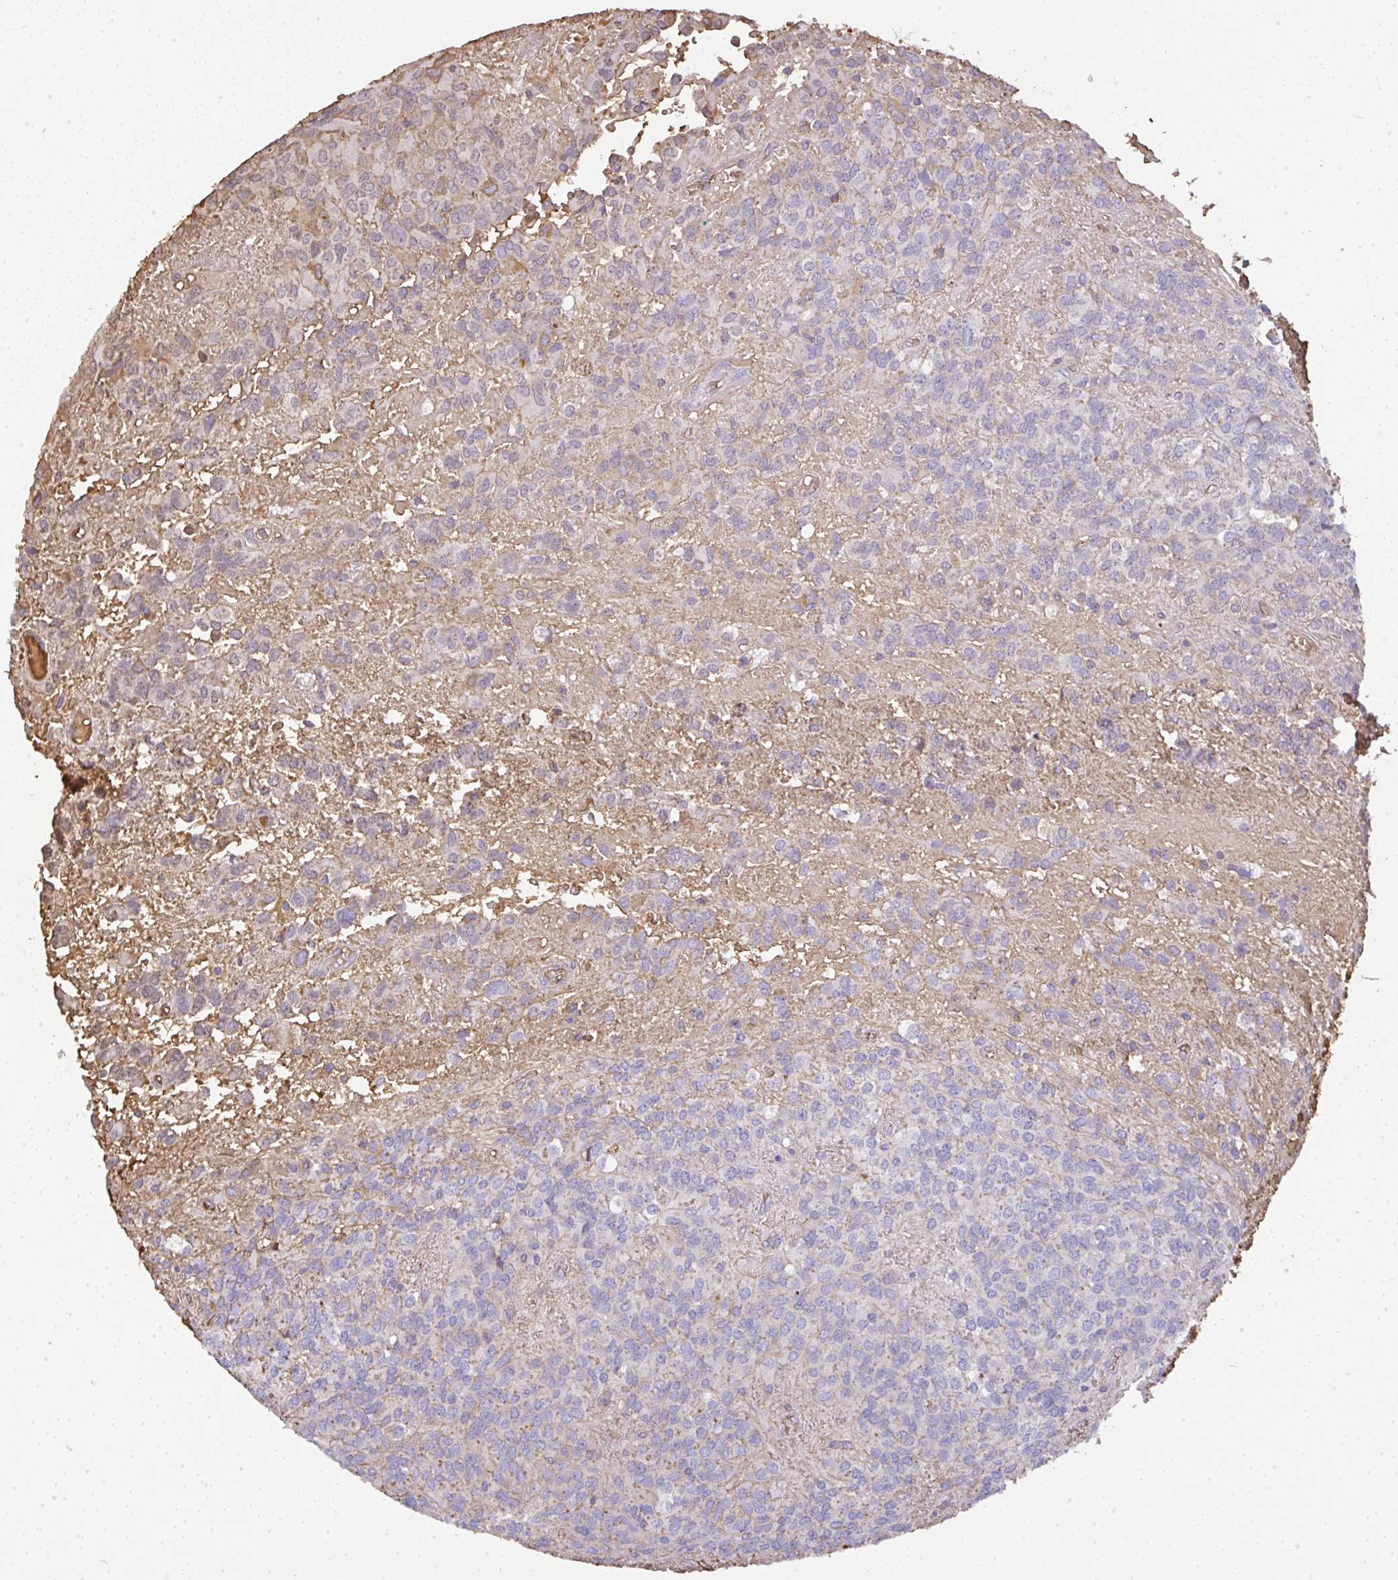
{"staining": {"intensity": "negative", "quantity": "none", "location": "none"}, "tissue": "glioma", "cell_type": "Tumor cells", "image_type": "cancer", "snomed": [{"axis": "morphology", "description": "Glioma, malignant, Low grade"}, {"axis": "topography", "description": "Brain"}], "caption": "High magnification brightfield microscopy of glioma stained with DAB (3,3'-diaminobenzidine) (brown) and counterstained with hematoxylin (blue): tumor cells show no significant positivity.", "gene": "SMYD5", "patient": {"sex": "male", "age": 56}}